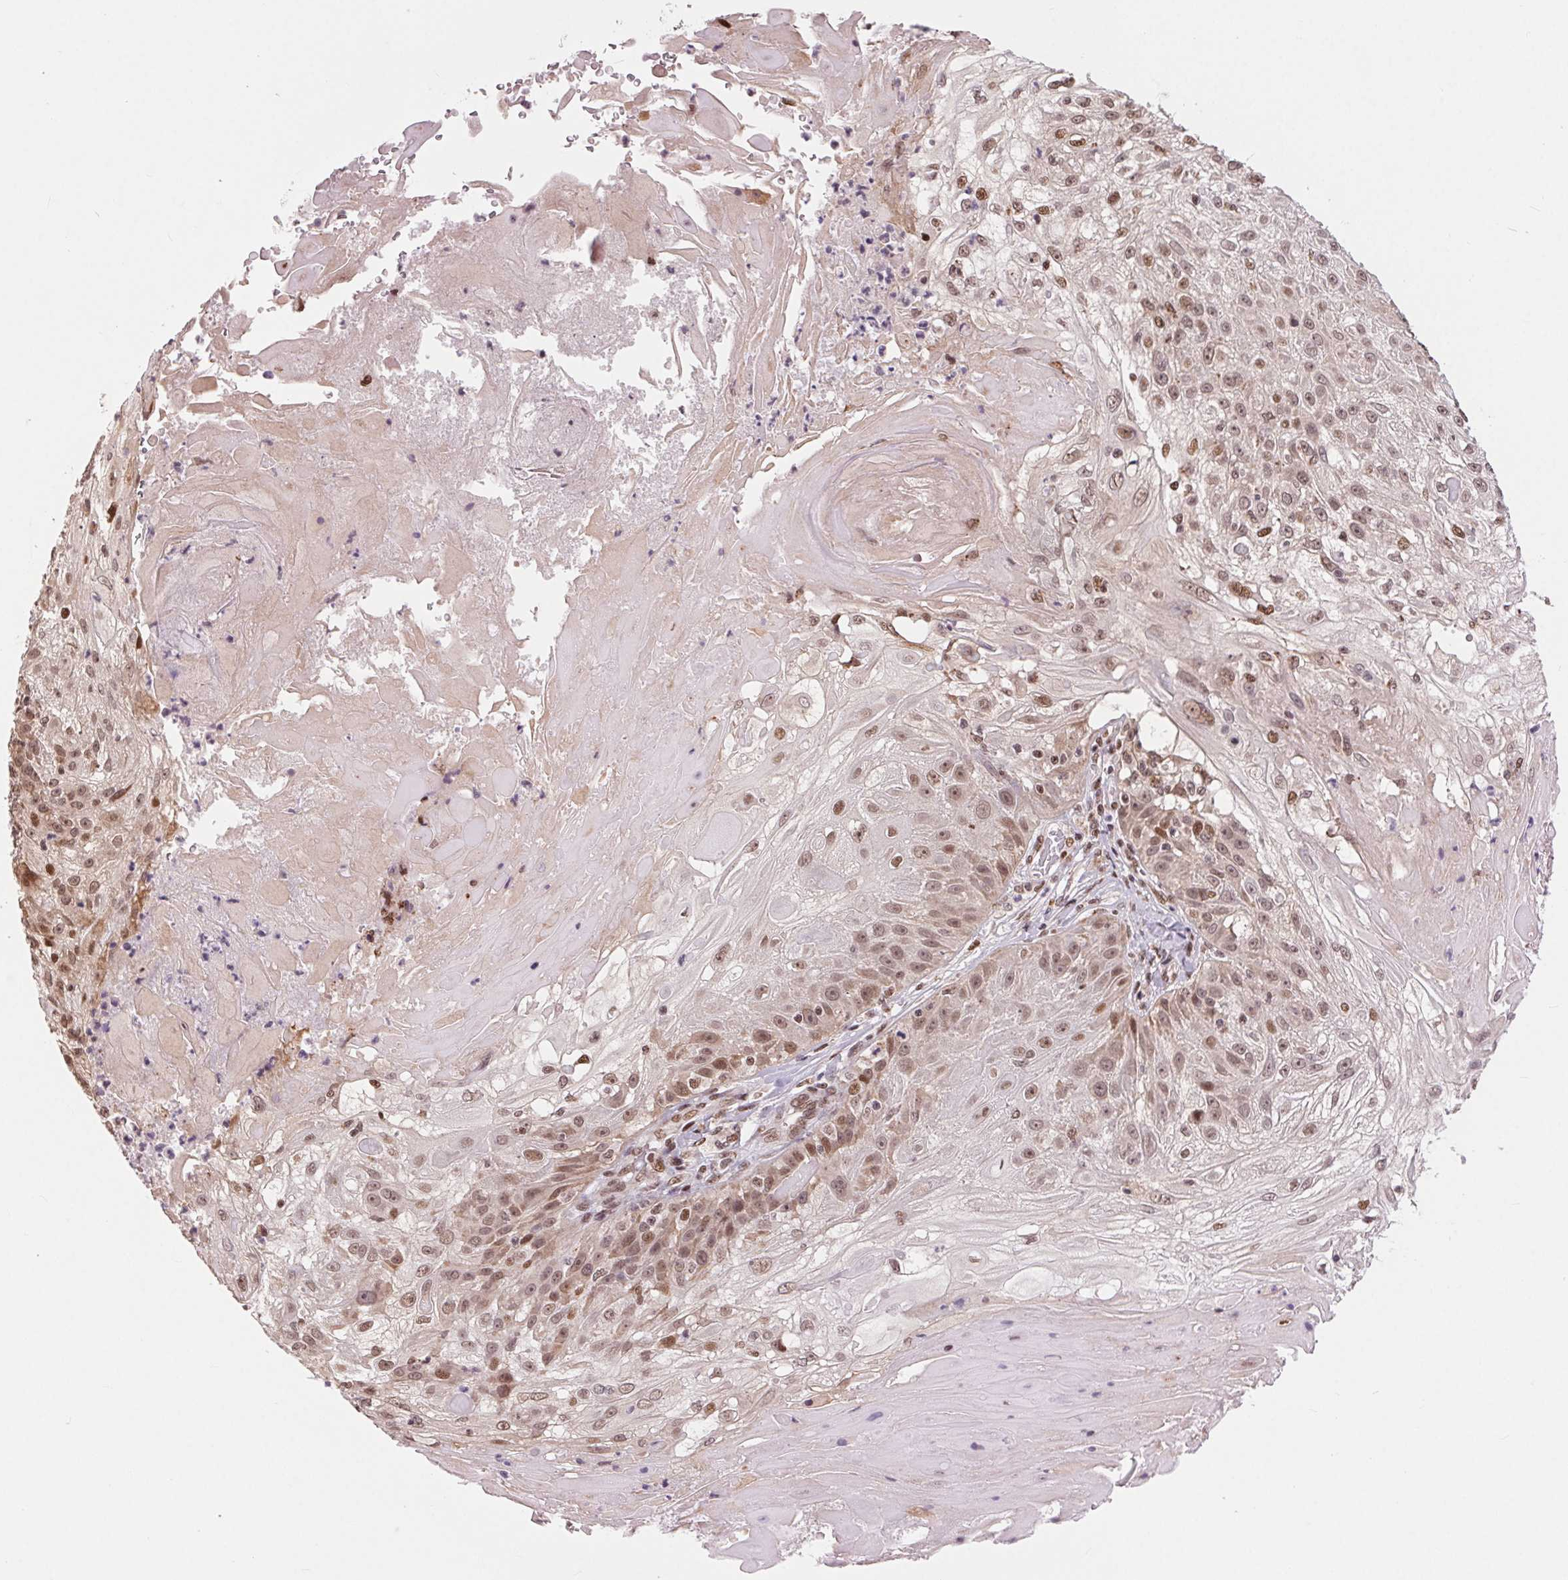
{"staining": {"intensity": "moderate", "quantity": ">75%", "location": "nuclear"}, "tissue": "skin cancer", "cell_type": "Tumor cells", "image_type": "cancer", "snomed": [{"axis": "morphology", "description": "Normal tissue, NOS"}, {"axis": "morphology", "description": "Squamous cell carcinoma, NOS"}, {"axis": "topography", "description": "Skin"}], "caption": "Immunohistochemical staining of skin cancer demonstrates medium levels of moderate nuclear protein positivity in about >75% of tumor cells.", "gene": "RAD23A", "patient": {"sex": "female", "age": 83}}